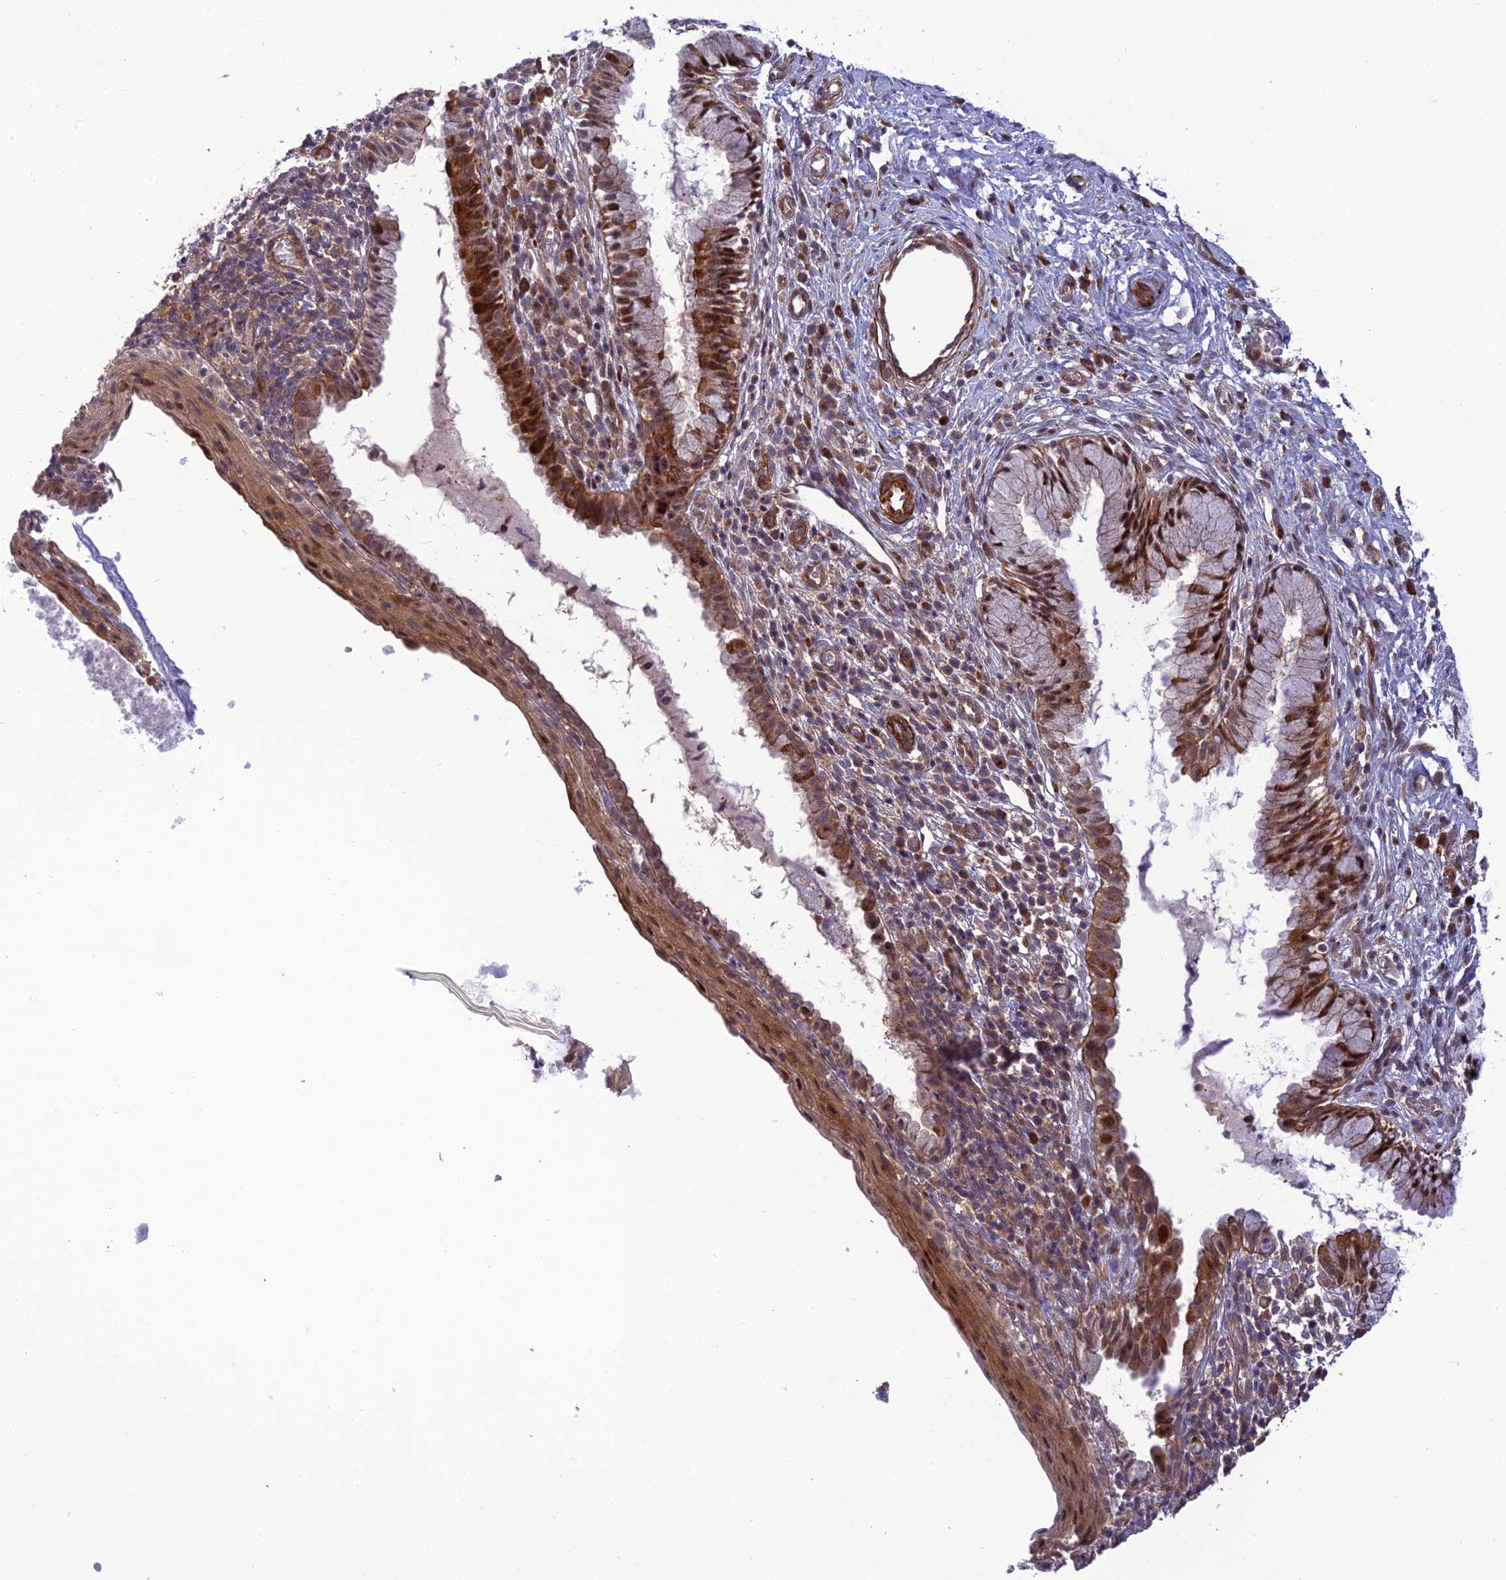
{"staining": {"intensity": "moderate", "quantity": ">75%", "location": "cytoplasmic/membranous,nuclear"}, "tissue": "cervix", "cell_type": "Glandular cells", "image_type": "normal", "snomed": [{"axis": "morphology", "description": "Normal tissue, NOS"}, {"axis": "topography", "description": "Cervix"}], "caption": "Immunohistochemistry (IHC) (DAB (3,3'-diaminobenzidine)) staining of benign human cervix exhibits moderate cytoplasmic/membranous,nuclear protein staining in about >75% of glandular cells. (Brightfield microscopy of DAB IHC at high magnification).", "gene": "ZNF584", "patient": {"sex": "female", "age": 27}}